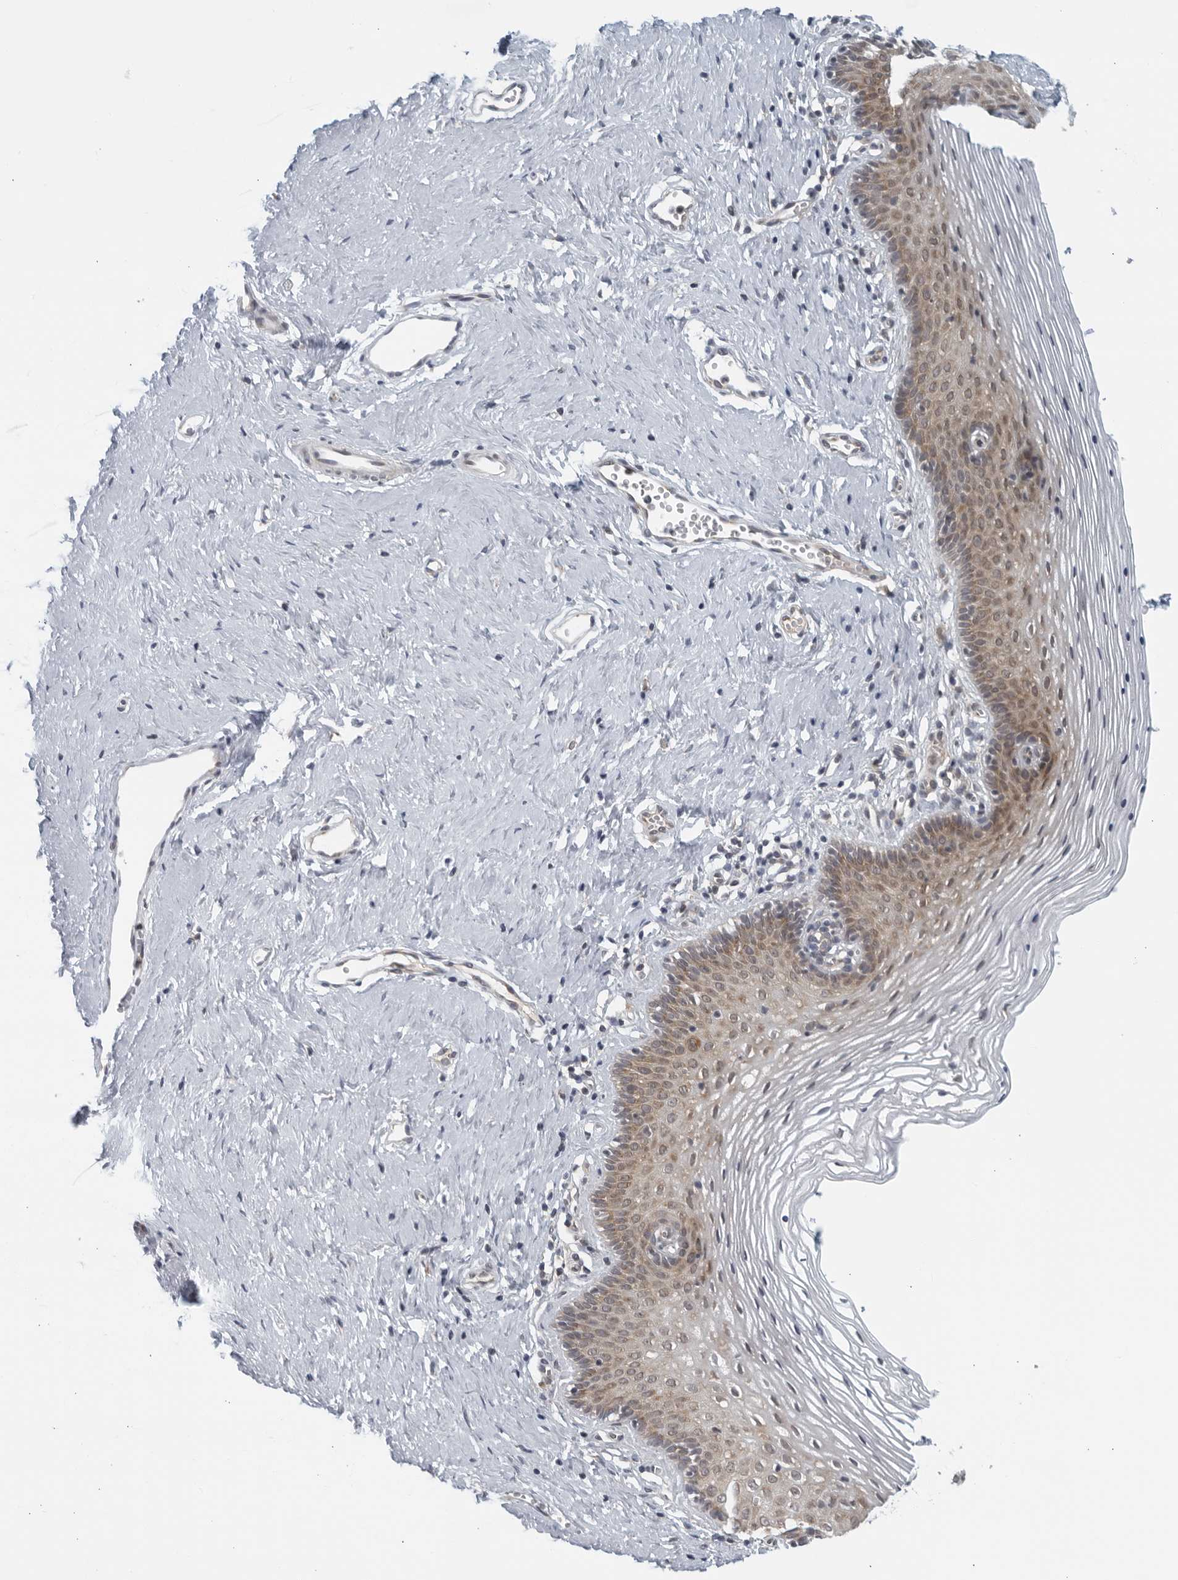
{"staining": {"intensity": "weak", "quantity": "25%-75%", "location": "cytoplasmic/membranous"}, "tissue": "vagina", "cell_type": "Squamous epithelial cells", "image_type": "normal", "snomed": [{"axis": "morphology", "description": "Normal tissue, NOS"}, {"axis": "topography", "description": "Vagina"}], "caption": "Immunohistochemistry of normal human vagina demonstrates low levels of weak cytoplasmic/membranous staining in approximately 25%-75% of squamous epithelial cells.", "gene": "RC3H1", "patient": {"sex": "female", "age": 32}}